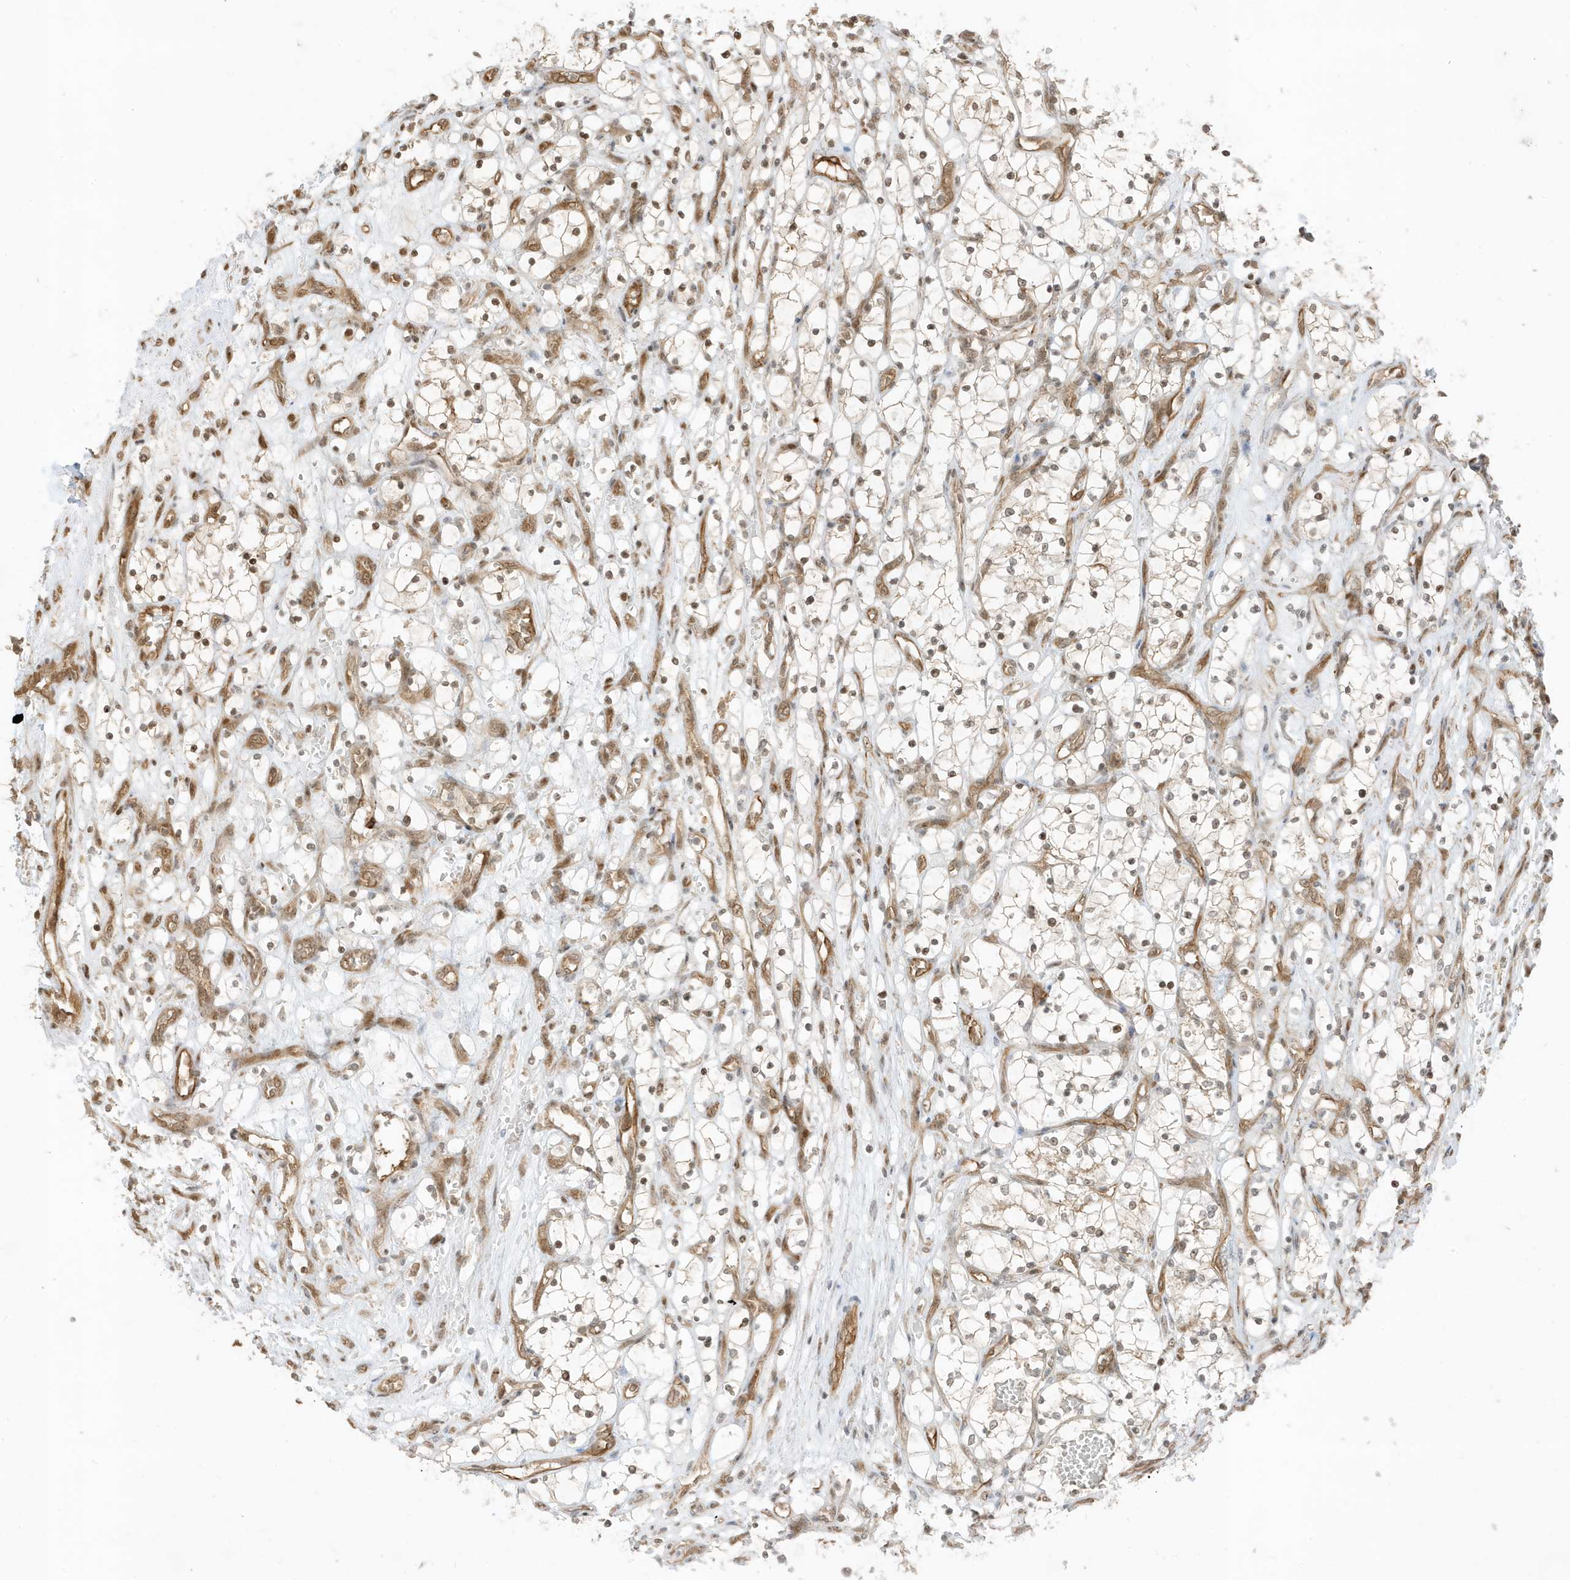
{"staining": {"intensity": "negative", "quantity": "none", "location": "none"}, "tissue": "renal cancer", "cell_type": "Tumor cells", "image_type": "cancer", "snomed": [{"axis": "morphology", "description": "Adenocarcinoma, NOS"}, {"axis": "topography", "description": "Kidney"}], "caption": "Renal adenocarcinoma was stained to show a protein in brown. There is no significant staining in tumor cells.", "gene": "ZBTB41", "patient": {"sex": "female", "age": 69}}